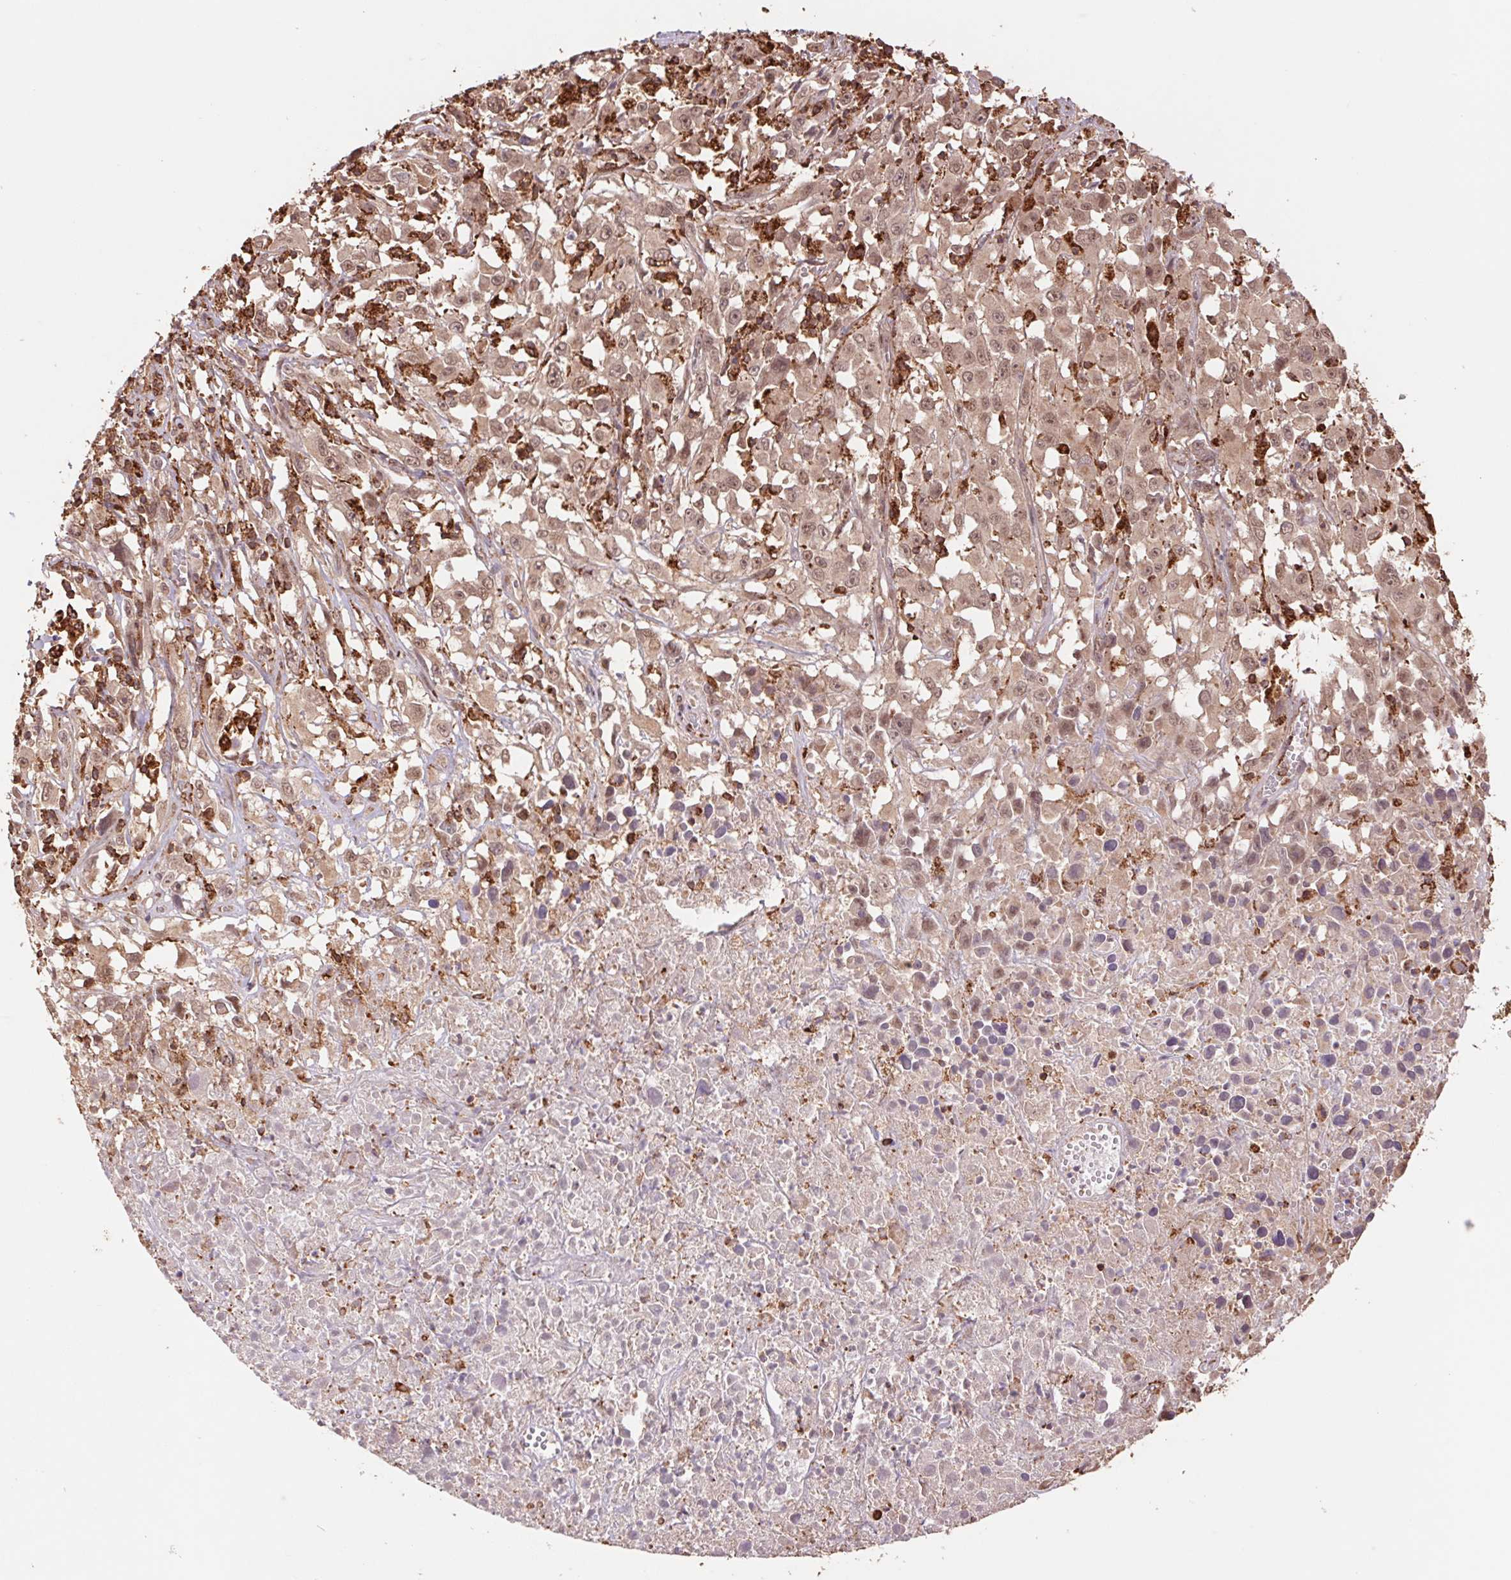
{"staining": {"intensity": "weak", "quantity": ">75%", "location": "cytoplasmic/membranous,nuclear"}, "tissue": "melanoma", "cell_type": "Tumor cells", "image_type": "cancer", "snomed": [{"axis": "morphology", "description": "Malignant melanoma, Metastatic site"}, {"axis": "topography", "description": "Soft tissue"}], "caption": "Protein staining shows weak cytoplasmic/membranous and nuclear positivity in approximately >75% of tumor cells in malignant melanoma (metastatic site). The protein is stained brown, and the nuclei are stained in blue (DAB IHC with brightfield microscopy, high magnification).", "gene": "URM1", "patient": {"sex": "male", "age": 50}}